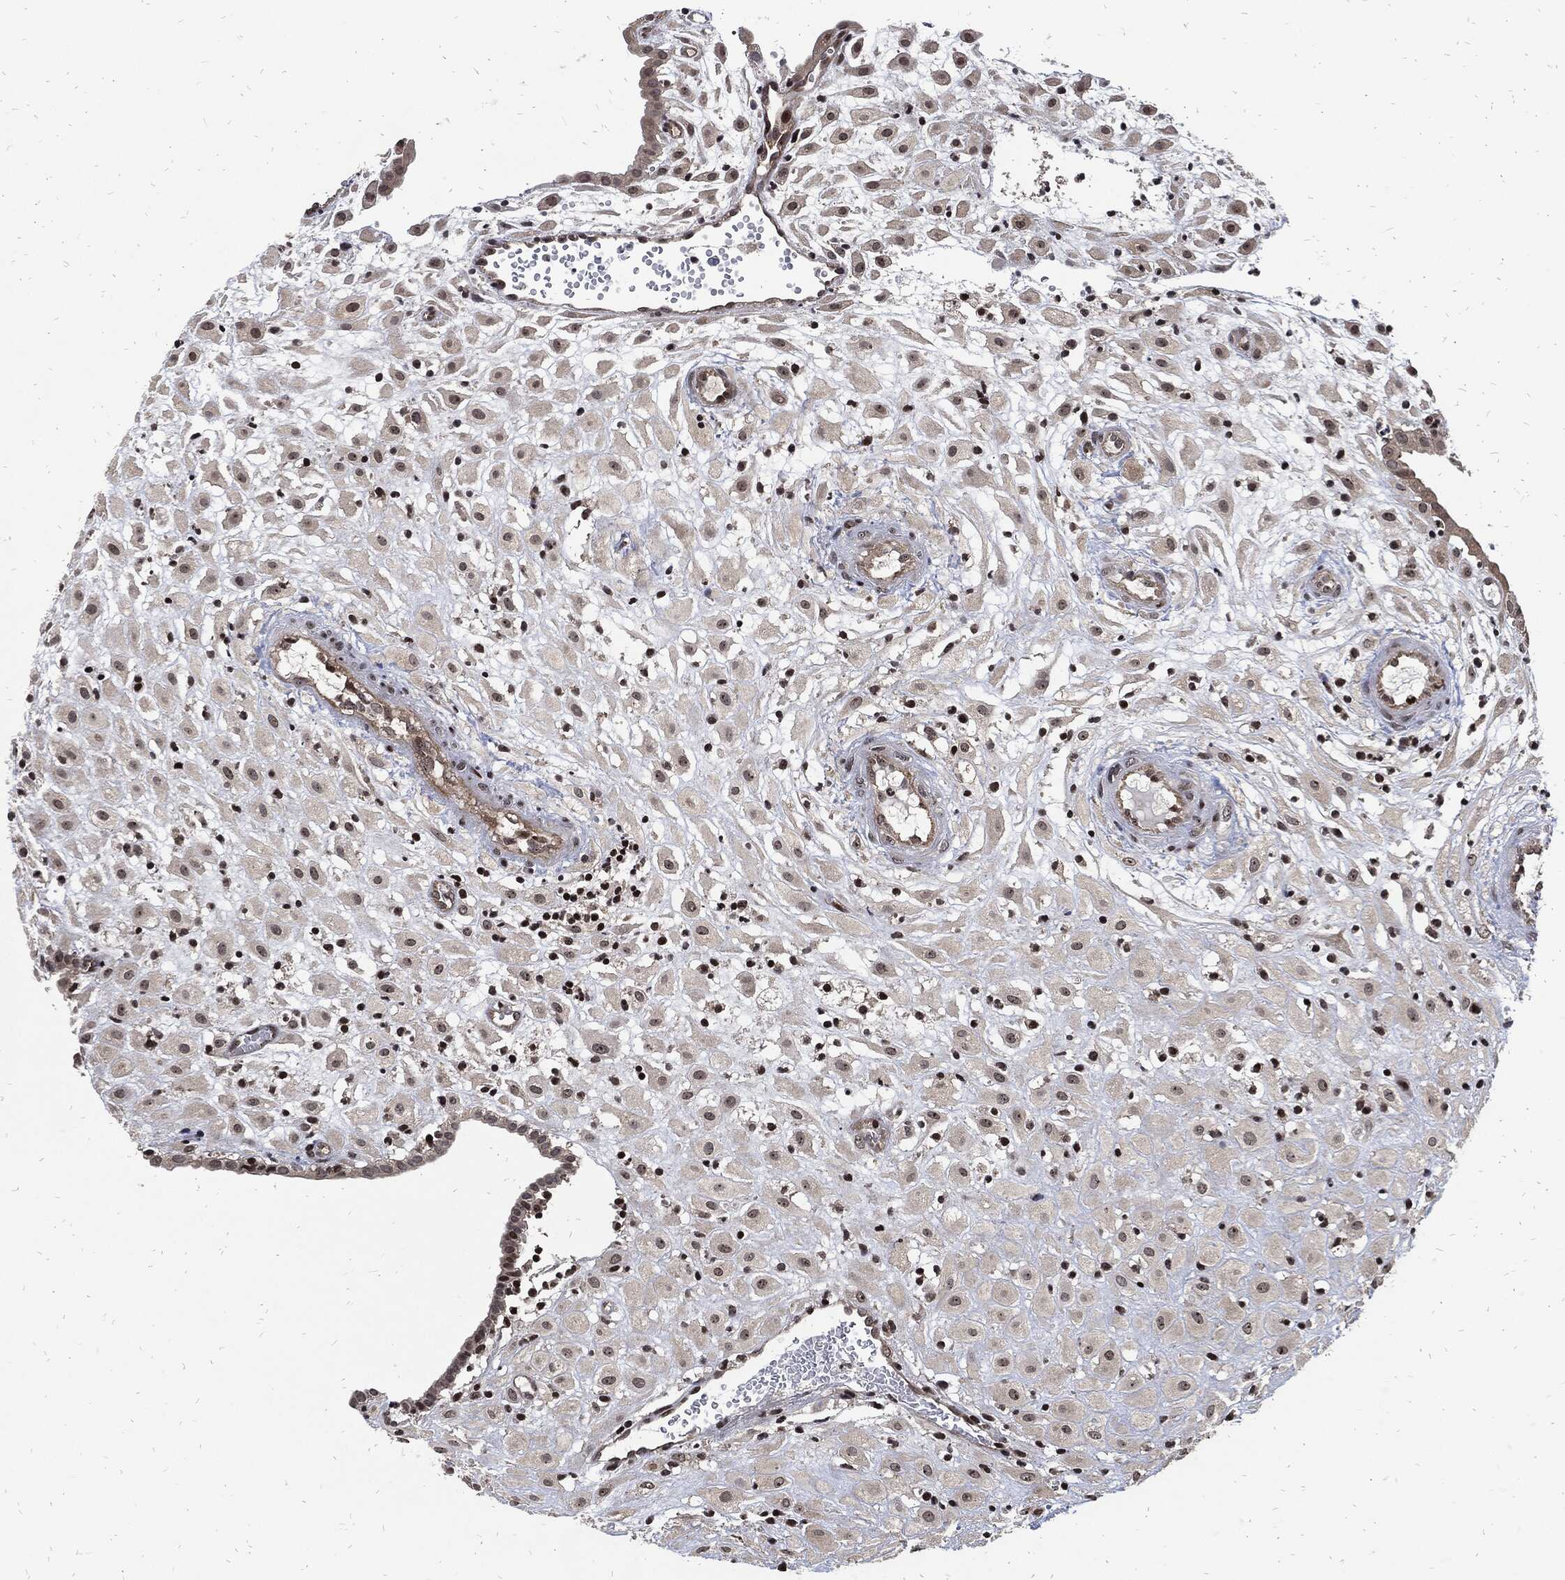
{"staining": {"intensity": "moderate", "quantity": "<25%", "location": "nuclear"}, "tissue": "placenta", "cell_type": "Decidual cells", "image_type": "normal", "snomed": [{"axis": "morphology", "description": "Normal tissue, NOS"}, {"axis": "topography", "description": "Placenta"}], "caption": "Immunohistochemical staining of benign human placenta shows moderate nuclear protein expression in about <25% of decidual cells.", "gene": "ZNF775", "patient": {"sex": "female", "age": 24}}